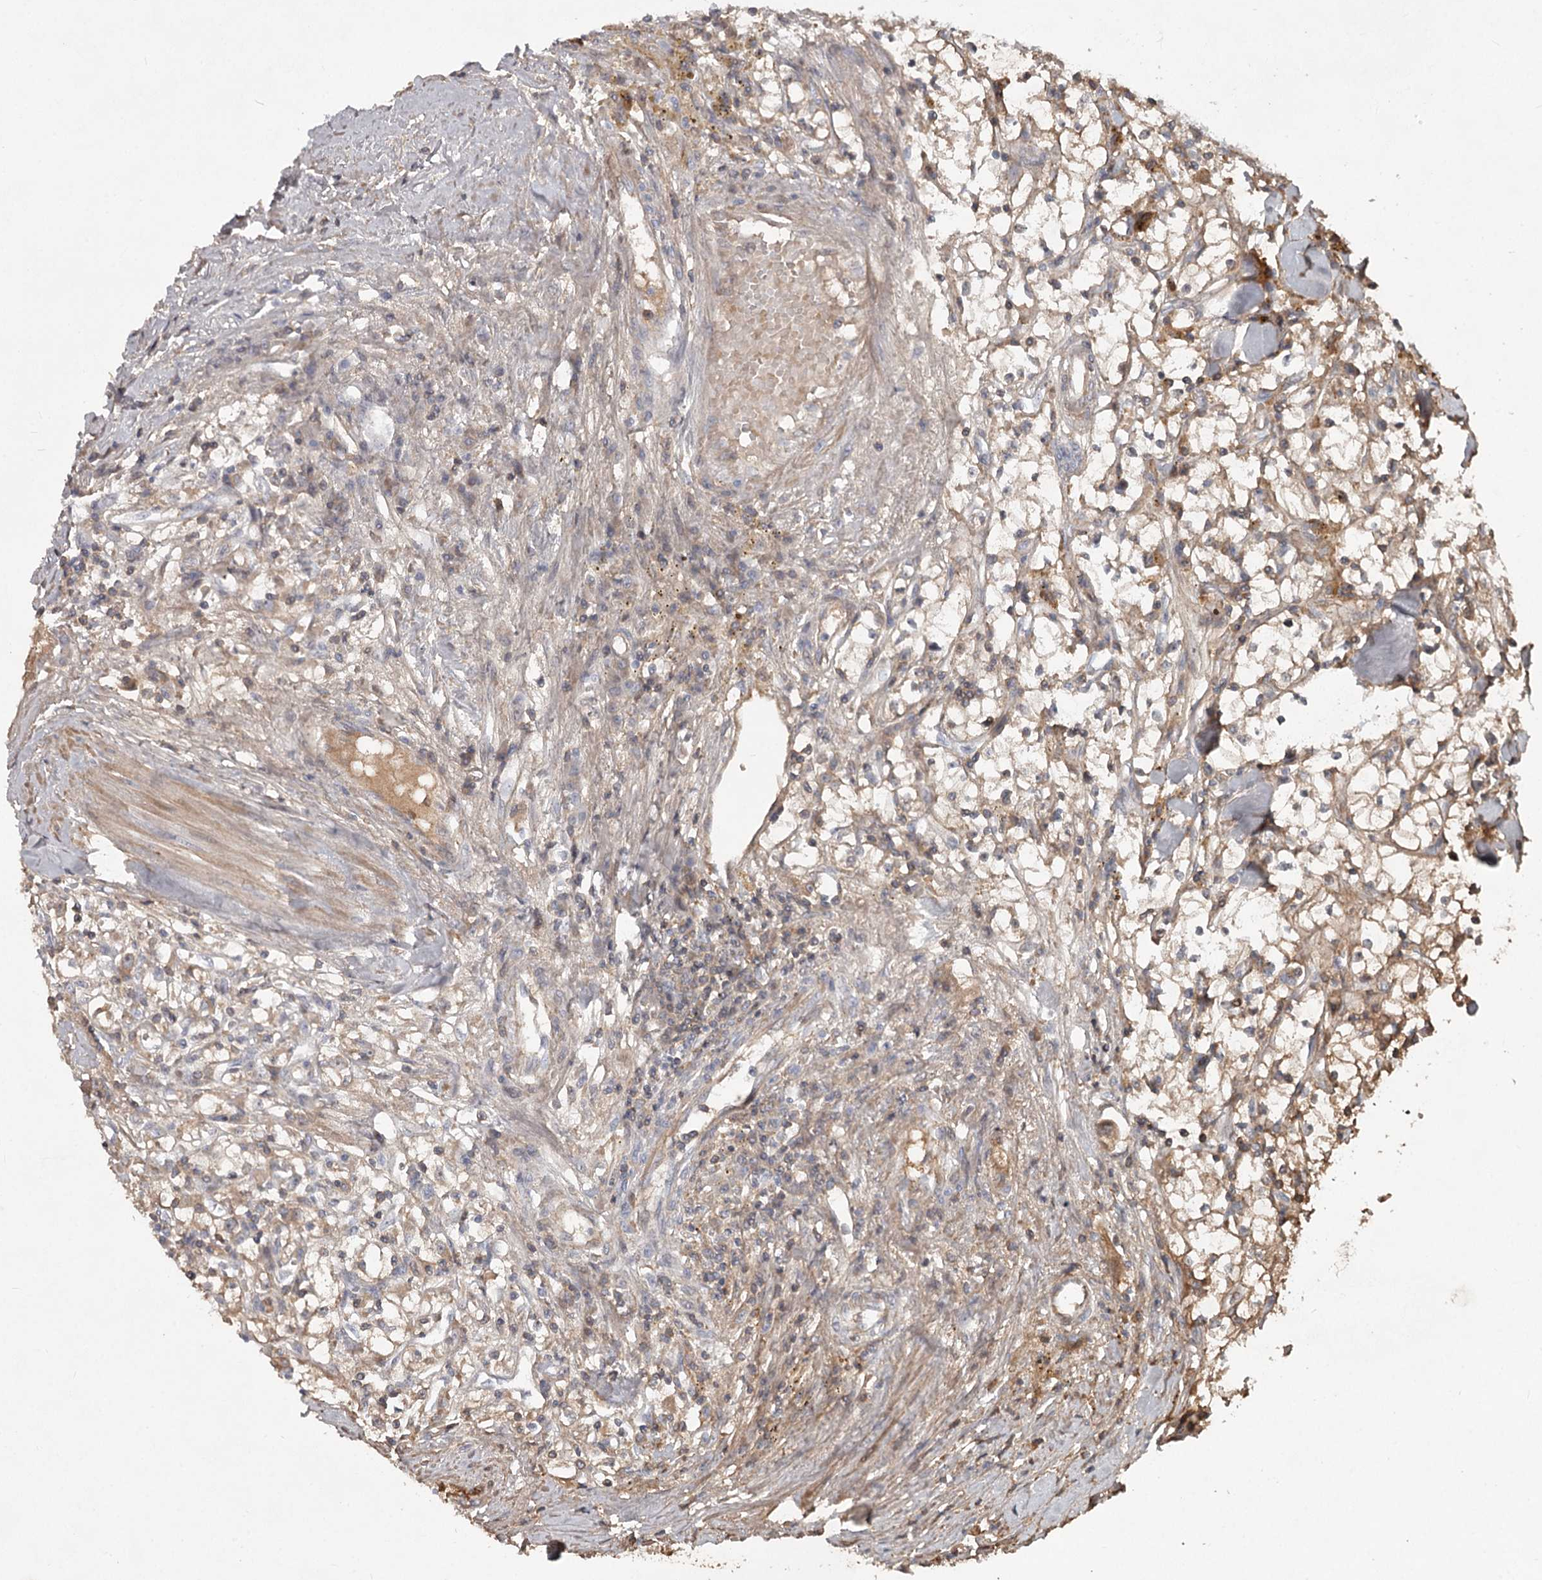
{"staining": {"intensity": "moderate", "quantity": ">75%", "location": "cytoplasmic/membranous"}, "tissue": "renal cancer", "cell_type": "Tumor cells", "image_type": "cancer", "snomed": [{"axis": "morphology", "description": "Adenocarcinoma, NOS"}, {"axis": "topography", "description": "Kidney"}], "caption": "Immunohistochemical staining of human renal cancer reveals medium levels of moderate cytoplasmic/membranous staining in approximately >75% of tumor cells. (DAB IHC, brown staining for protein, blue staining for nuclei).", "gene": "DHRS9", "patient": {"sex": "male", "age": 56}}